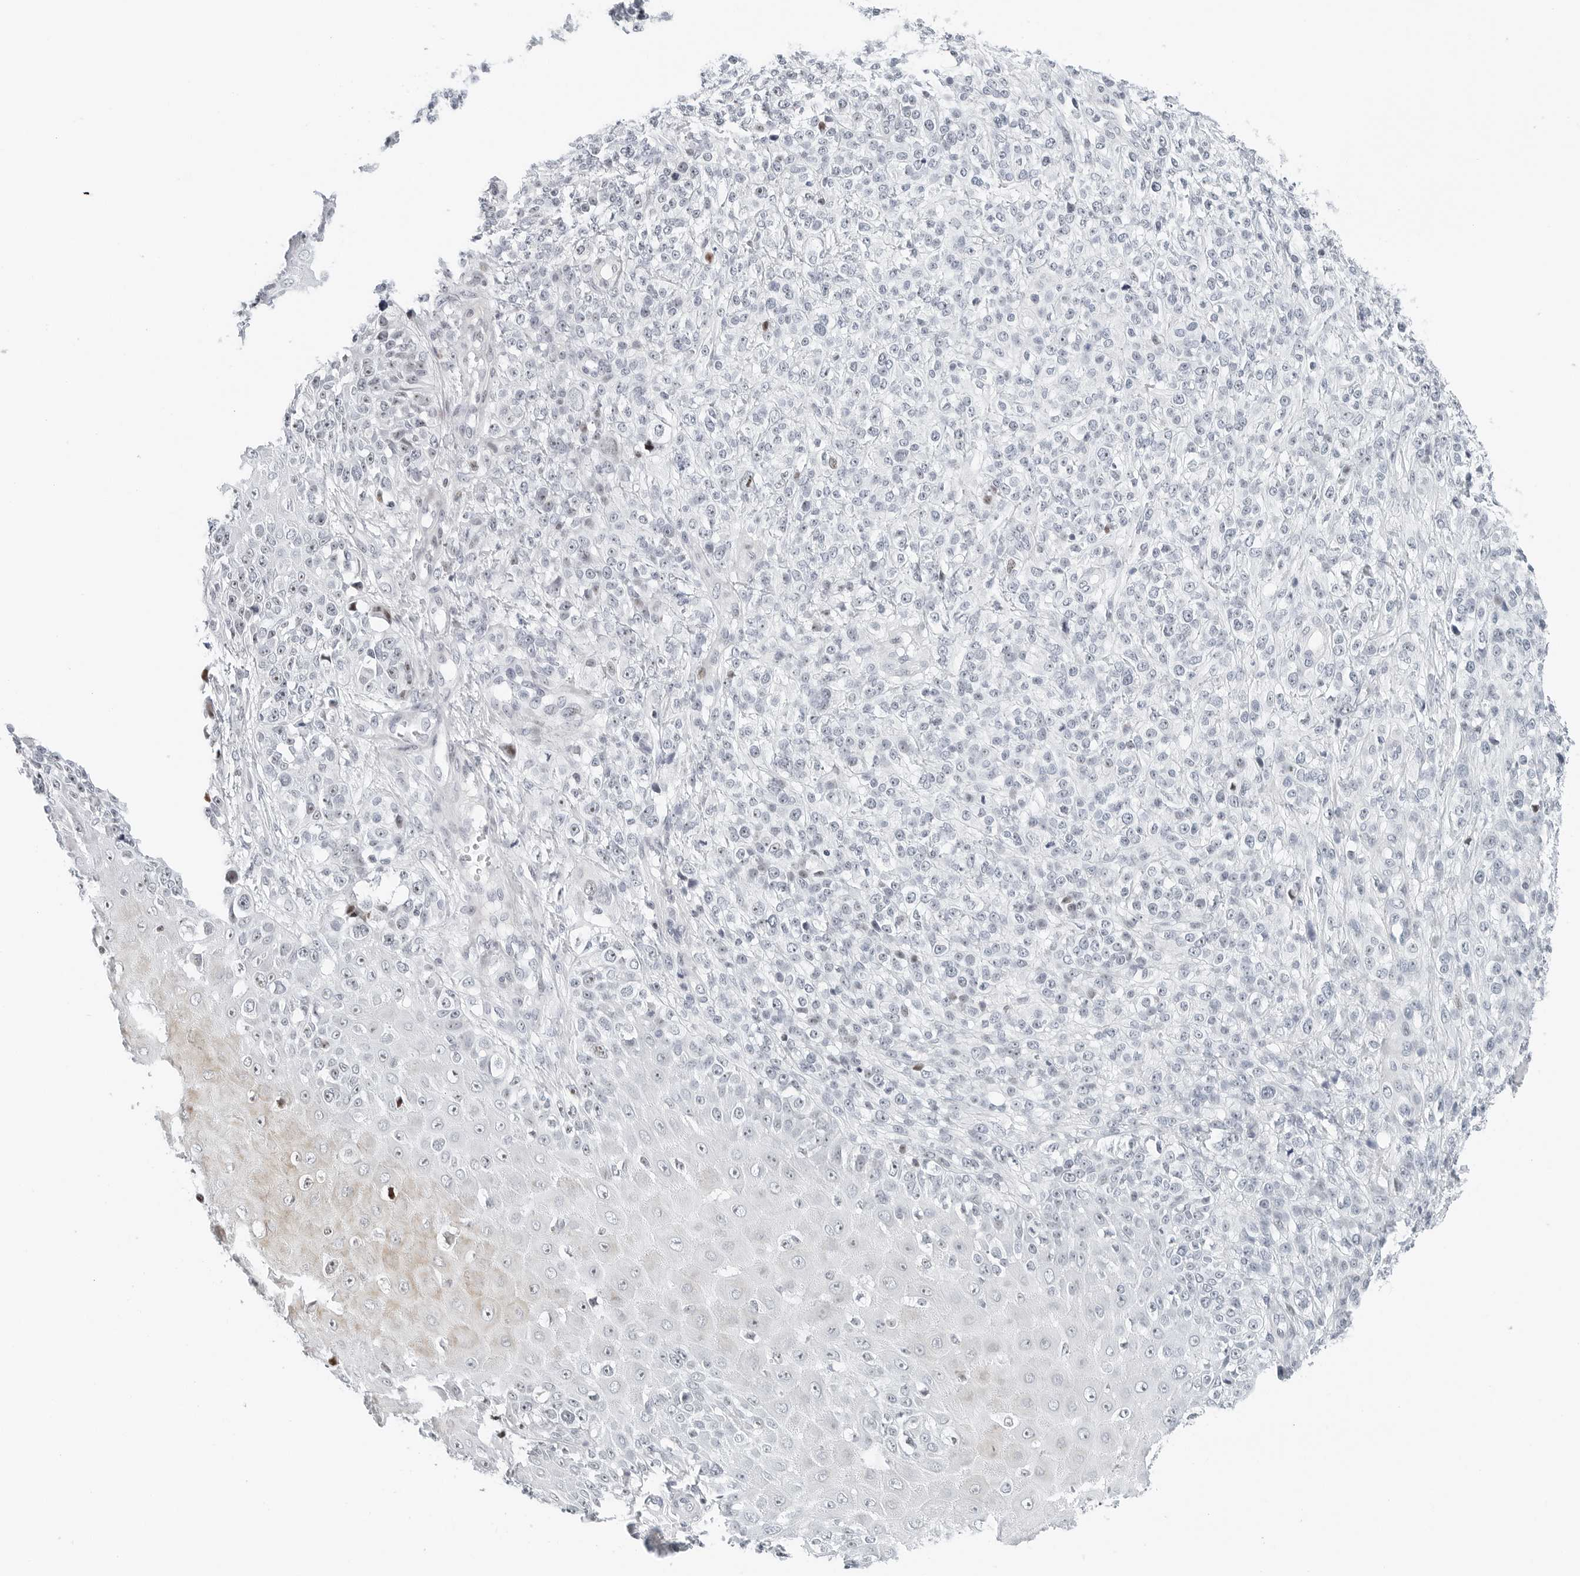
{"staining": {"intensity": "negative", "quantity": "none", "location": "none"}, "tissue": "melanoma", "cell_type": "Tumor cells", "image_type": "cancer", "snomed": [{"axis": "morphology", "description": "Malignant melanoma, NOS"}, {"axis": "topography", "description": "Skin"}], "caption": "This image is of melanoma stained with immunohistochemistry to label a protein in brown with the nuclei are counter-stained blue. There is no staining in tumor cells.", "gene": "NTMT2", "patient": {"sex": "female", "age": 55}}